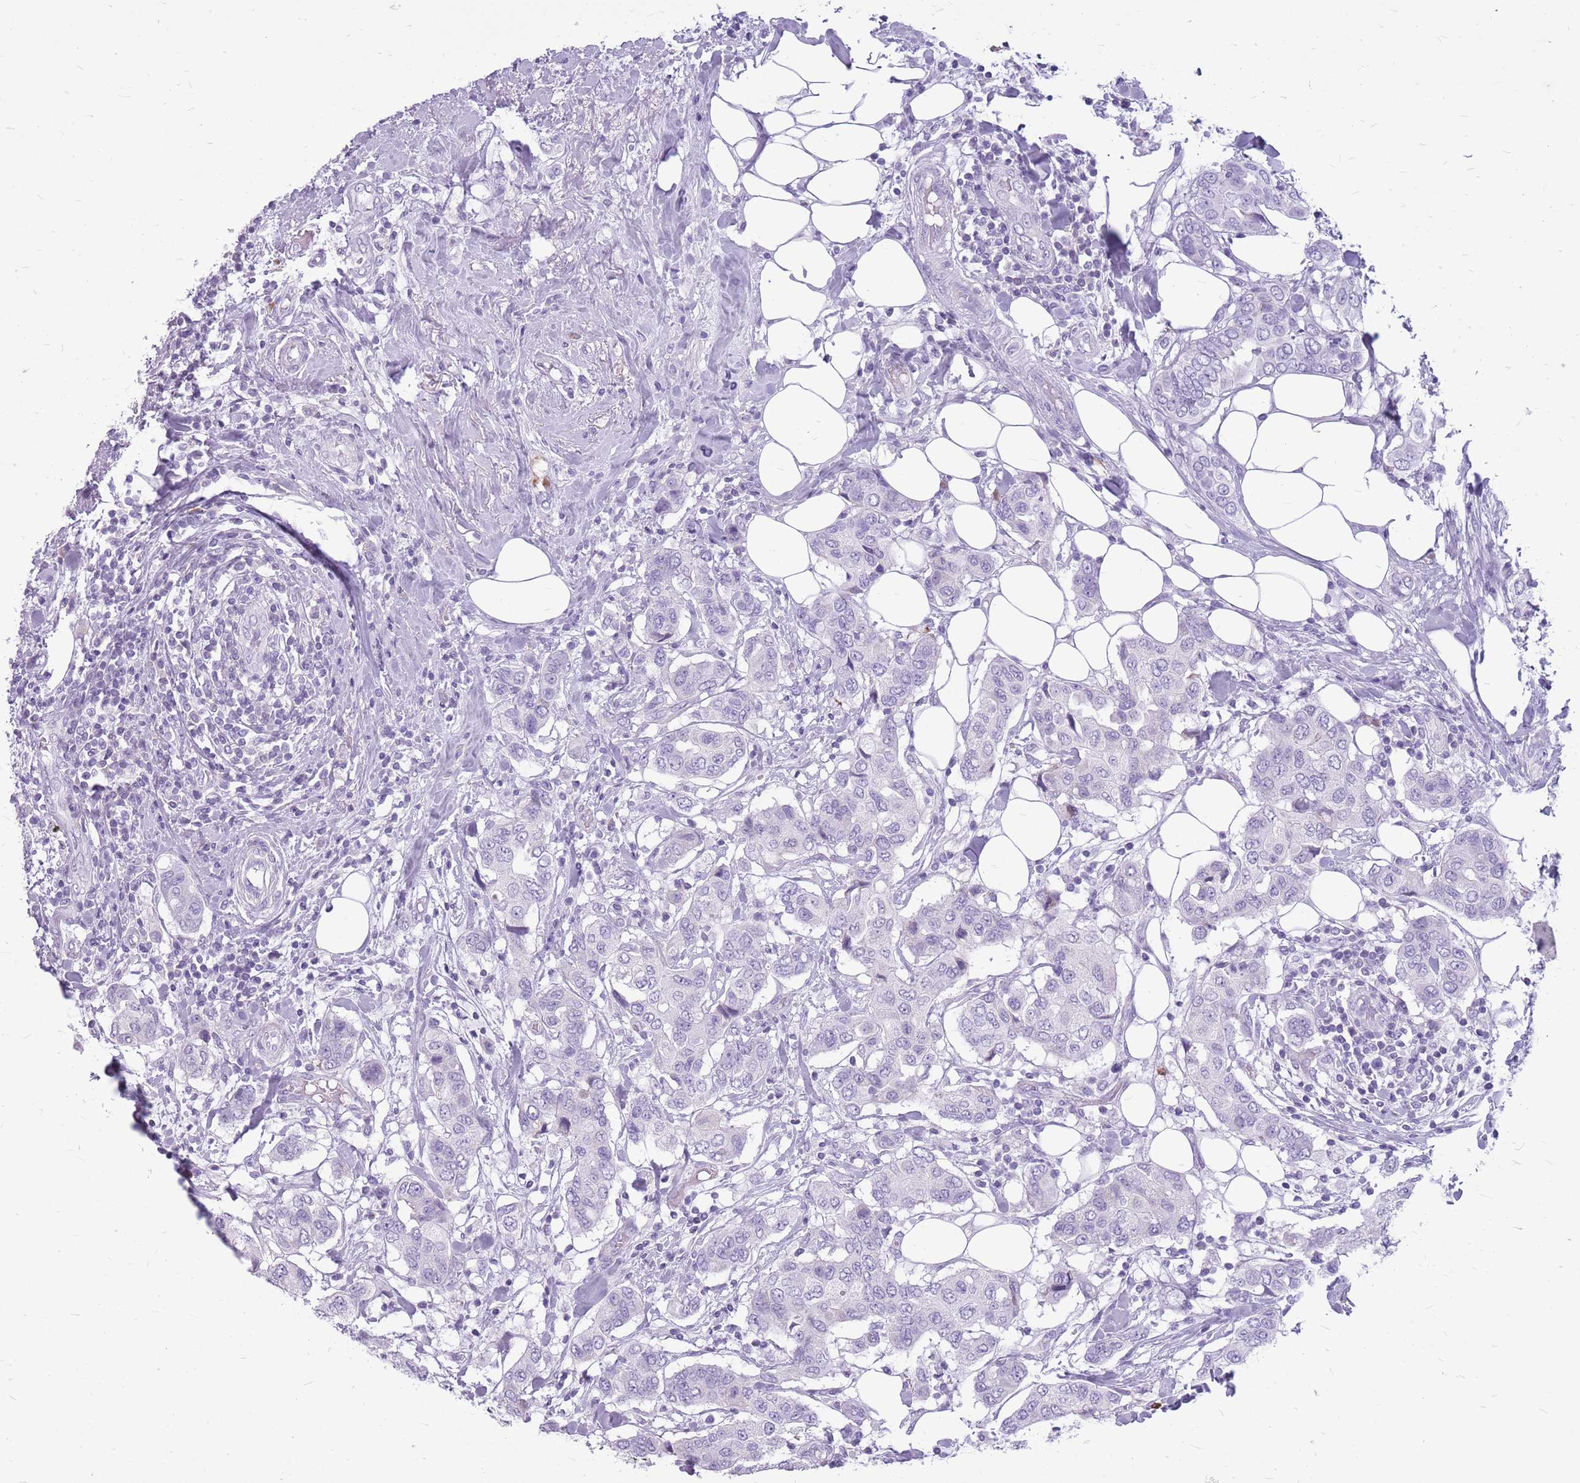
{"staining": {"intensity": "negative", "quantity": "none", "location": "none"}, "tissue": "breast cancer", "cell_type": "Tumor cells", "image_type": "cancer", "snomed": [{"axis": "morphology", "description": "Lobular carcinoma"}, {"axis": "topography", "description": "Breast"}], "caption": "Histopathology image shows no protein staining in tumor cells of lobular carcinoma (breast) tissue.", "gene": "ZNF425", "patient": {"sex": "female", "age": 51}}